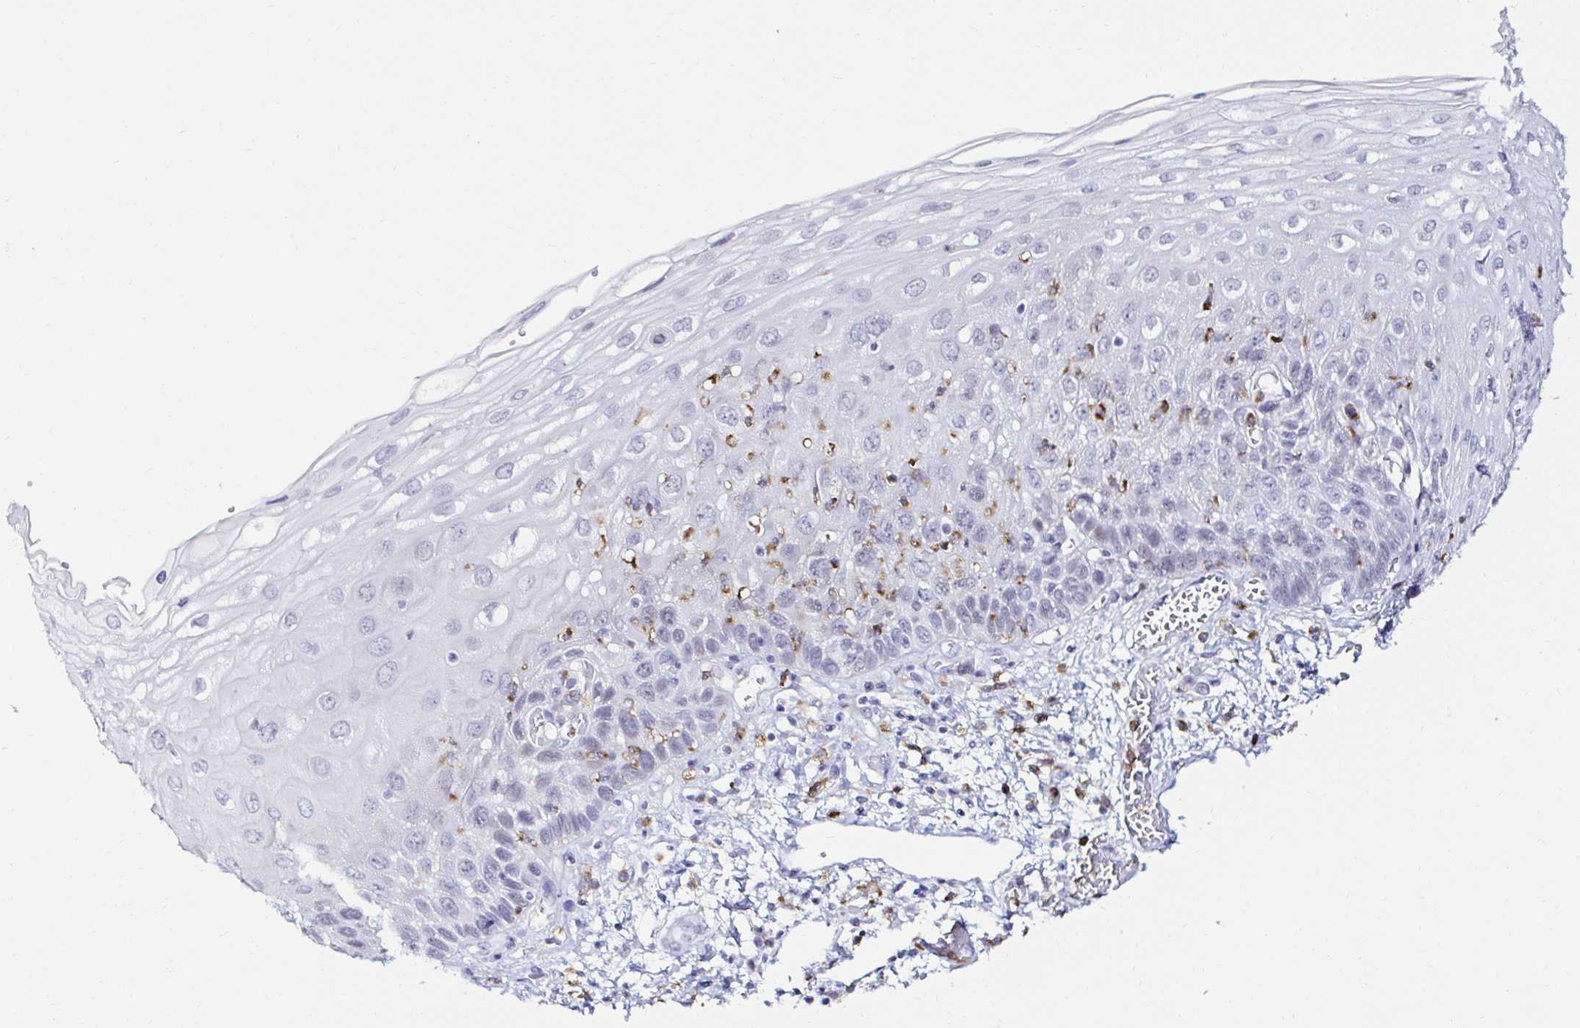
{"staining": {"intensity": "moderate", "quantity": "<25%", "location": "cytoplasmic/membranous"}, "tissue": "esophagus", "cell_type": "Squamous epithelial cells", "image_type": "normal", "snomed": [{"axis": "morphology", "description": "Normal tissue, NOS"}, {"axis": "morphology", "description": "Adenocarcinoma, NOS"}, {"axis": "topography", "description": "Esophagus"}], "caption": "The photomicrograph exhibits staining of normal esophagus, revealing moderate cytoplasmic/membranous protein positivity (brown color) within squamous epithelial cells. (IHC, brightfield microscopy, high magnification).", "gene": "CYBB", "patient": {"sex": "male", "age": 81}}